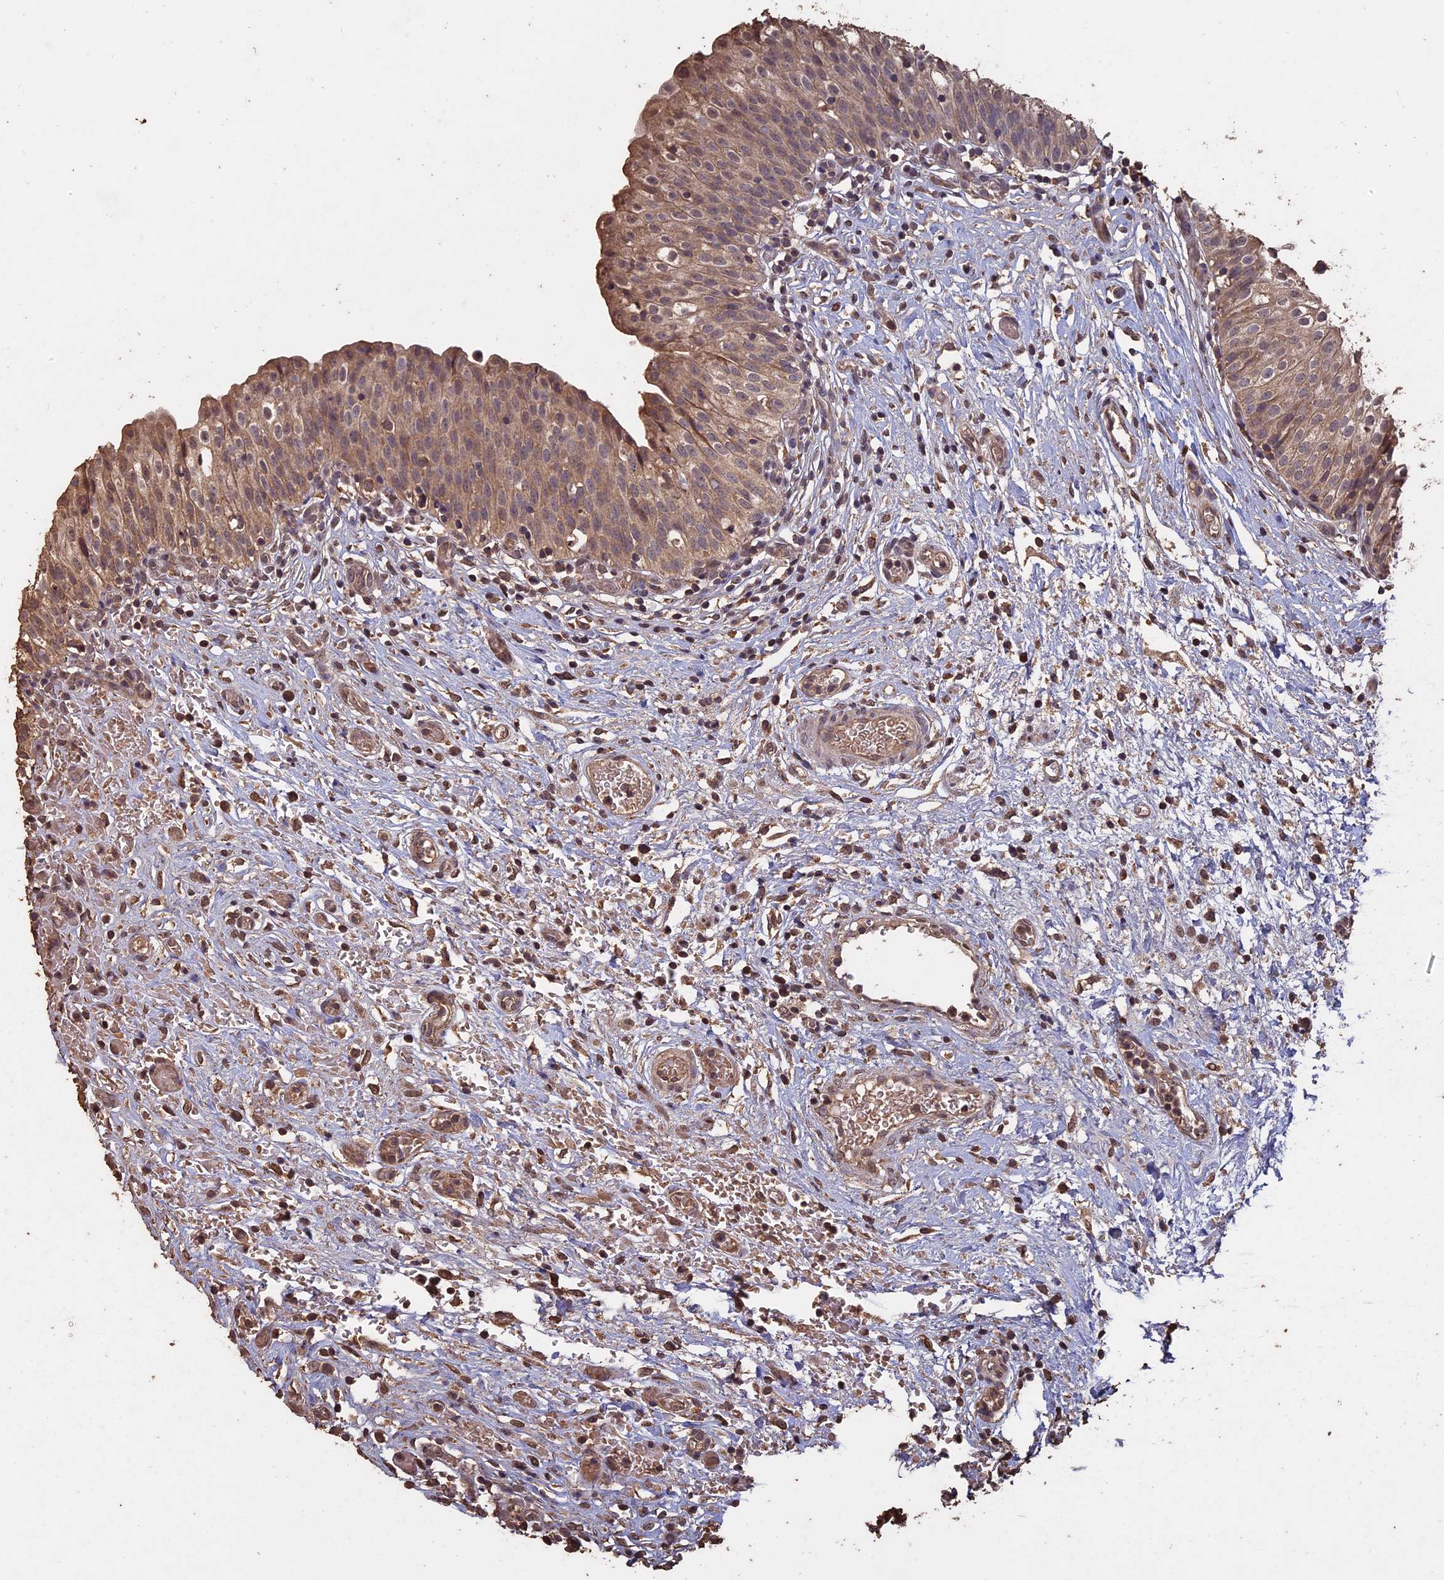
{"staining": {"intensity": "moderate", "quantity": ">75%", "location": "cytoplasmic/membranous,nuclear"}, "tissue": "urinary bladder", "cell_type": "Urothelial cells", "image_type": "normal", "snomed": [{"axis": "morphology", "description": "Normal tissue, NOS"}, {"axis": "topography", "description": "Urinary bladder"}], "caption": "IHC image of normal urinary bladder: human urinary bladder stained using immunohistochemistry exhibits medium levels of moderate protein expression localized specifically in the cytoplasmic/membranous,nuclear of urothelial cells, appearing as a cytoplasmic/membranous,nuclear brown color.", "gene": "HUNK", "patient": {"sex": "male", "age": 55}}